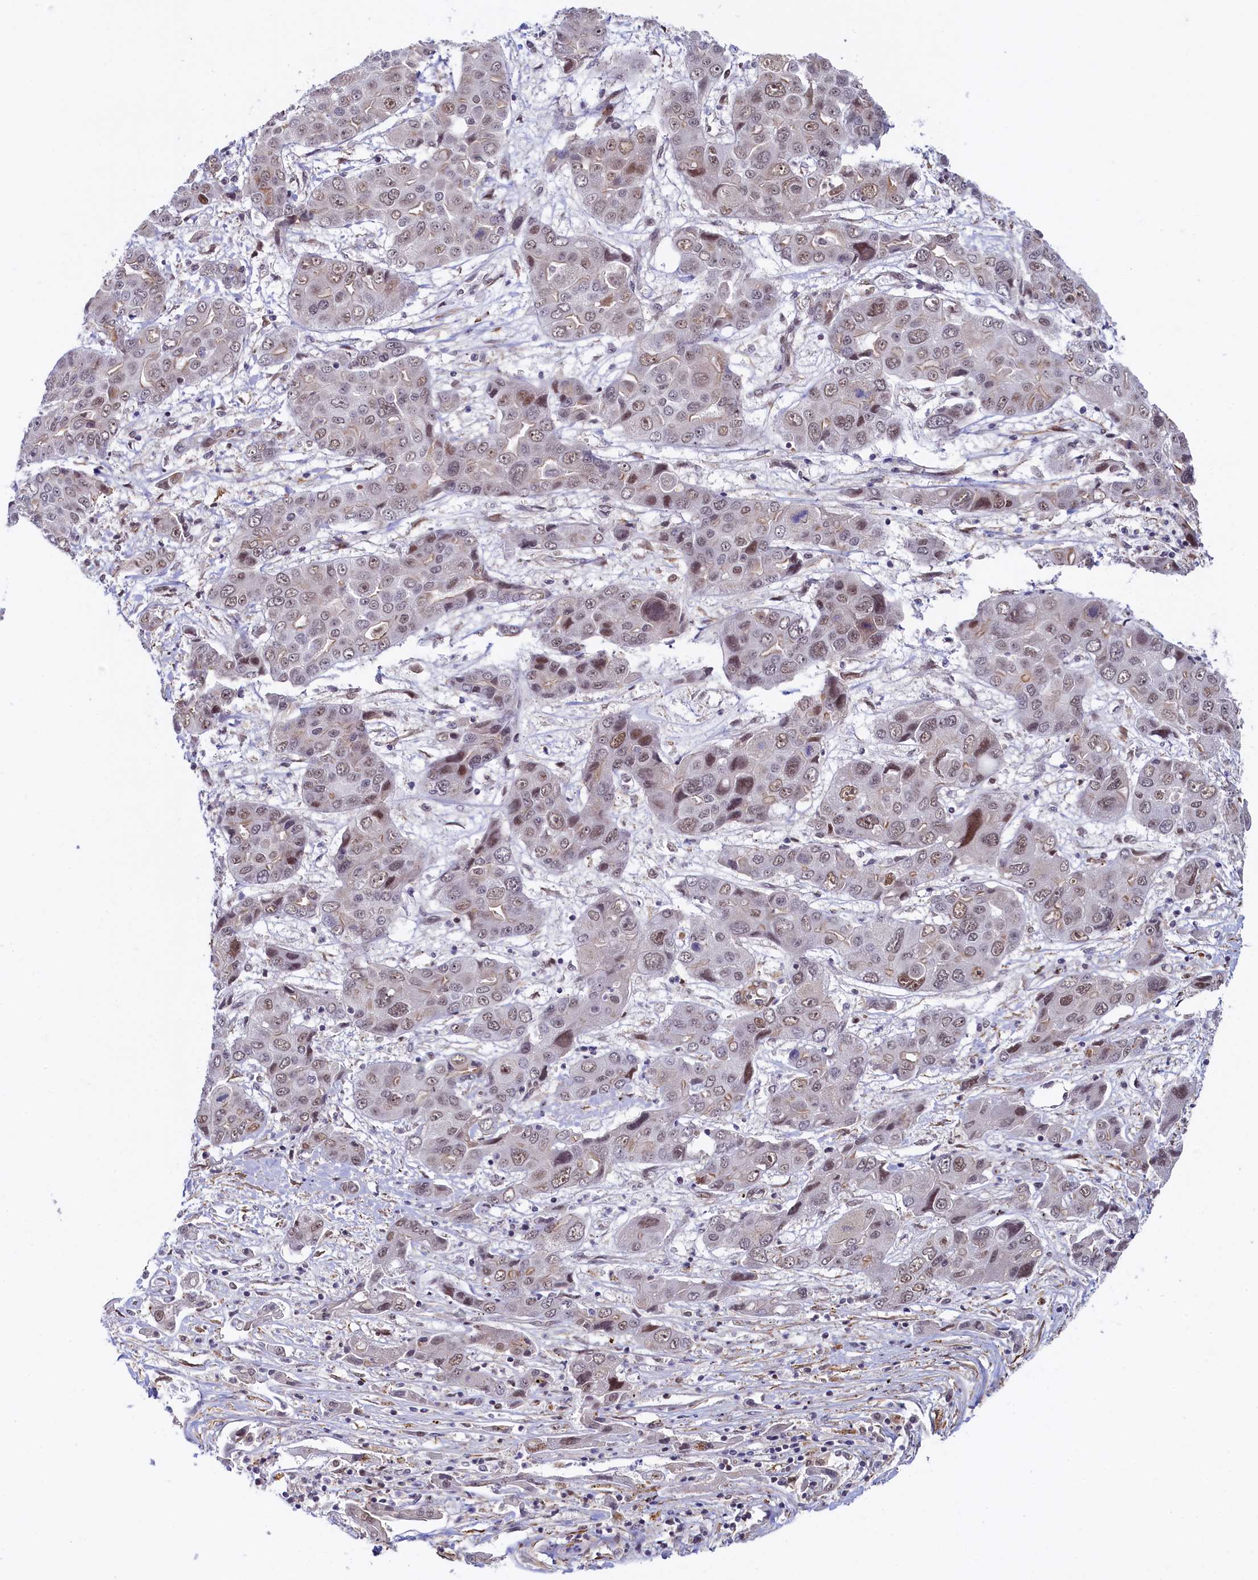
{"staining": {"intensity": "weak", "quantity": ">75%", "location": "nuclear"}, "tissue": "liver cancer", "cell_type": "Tumor cells", "image_type": "cancer", "snomed": [{"axis": "morphology", "description": "Cholangiocarcinoma"}, {"axis": "topography", "description": "Liver"}], "caption": "Weak nuclear positivity is seen in approximately >75% of tumor cells in cholangiocarcinoma (liver). The staining was performed using DAB, with brown indicating positive protein expression. Nuclei are stained blue with hematoxylin.", "gene": "INTS14", "patient": {"sex": "male", "age": 67}}